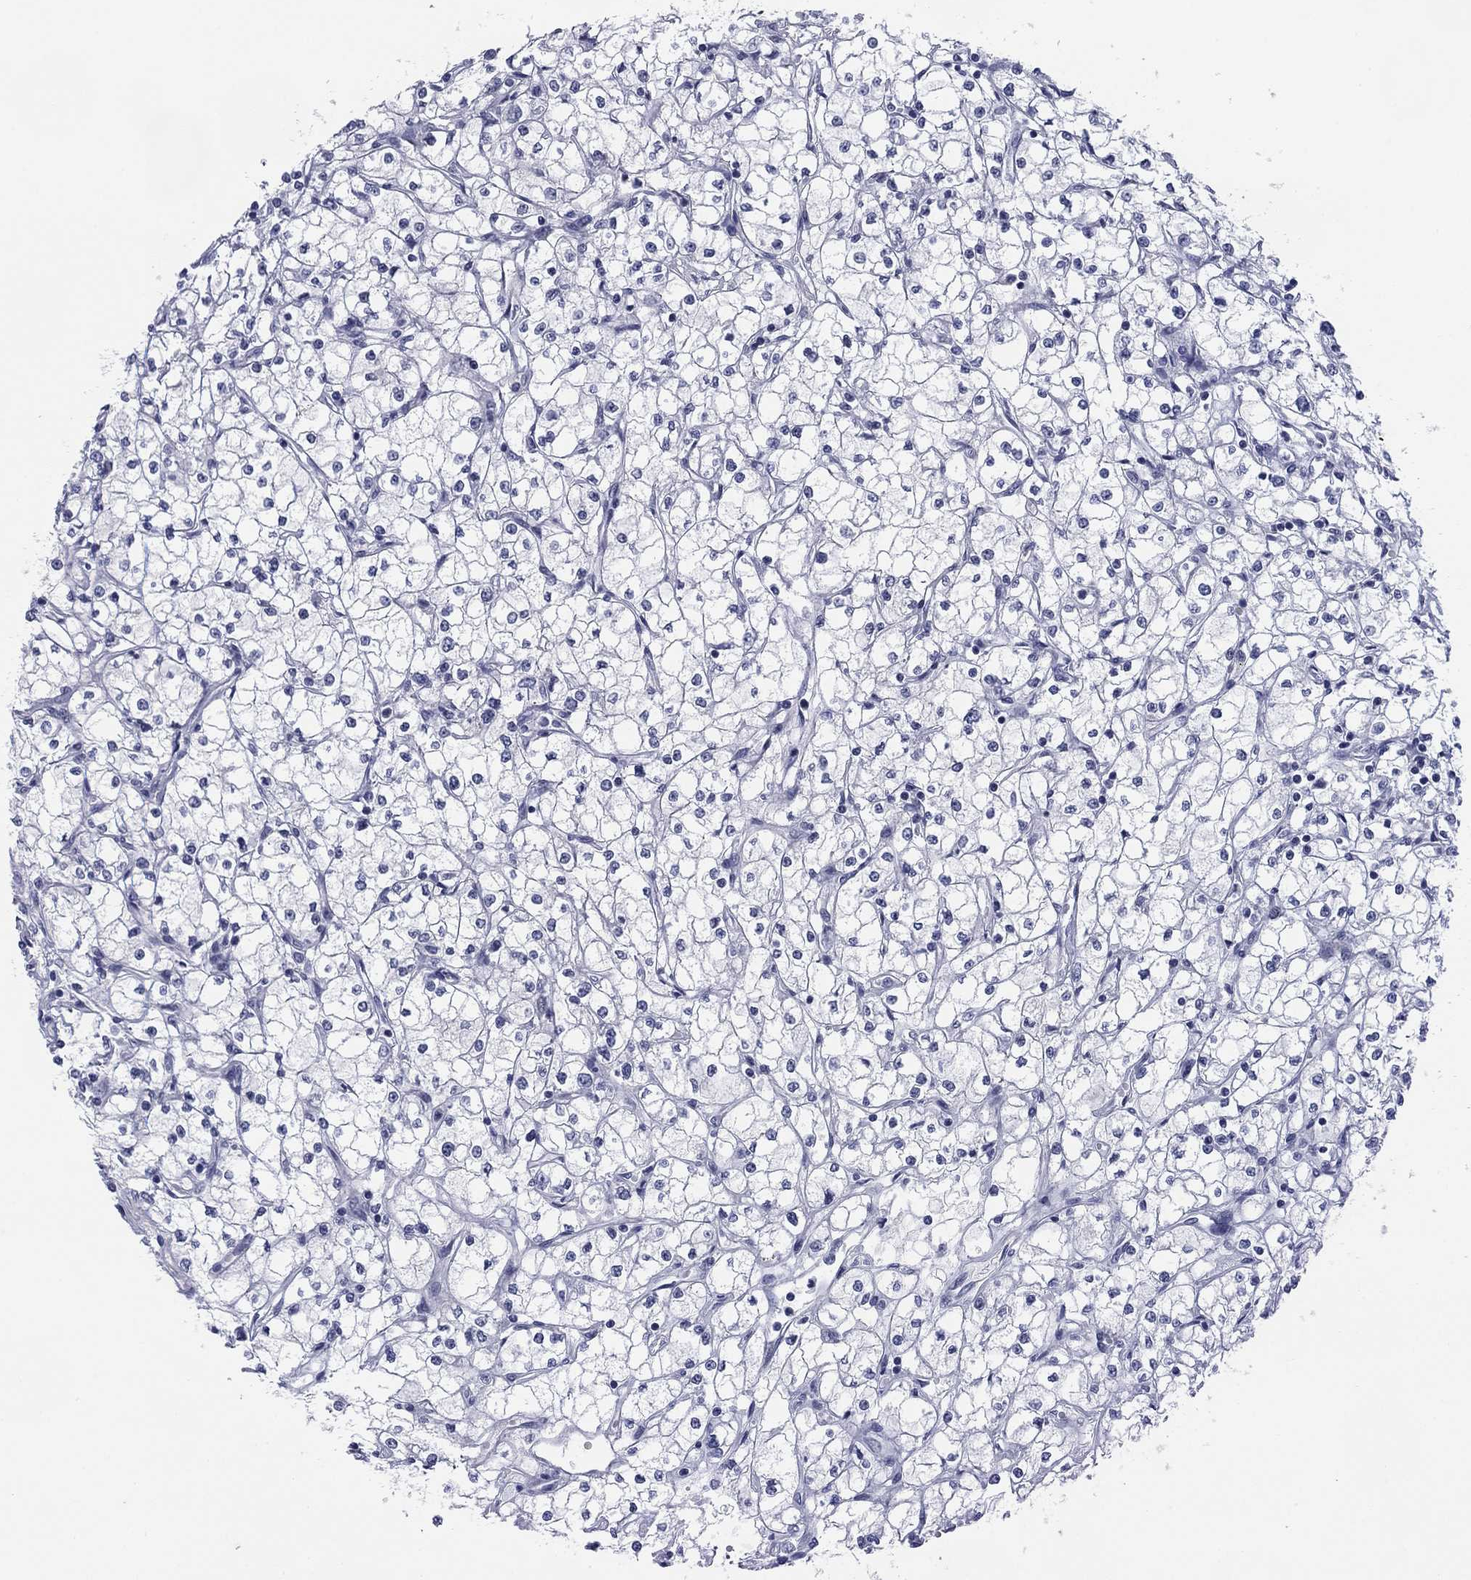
{"staining": {"intensity": "negative", "quantity": "none", "location": "none"}, "tissue": "renal cancer", "cell_type": "Tumor cells", "image_type": "cancer", "snomed": [{"axis": "morphology", "description": "Adenocarcinoma, NOS"}, {"axis": "topography", "description": "Kidney"}], "caption": "Tumor cells are negative for protein expression in human renal cancer. Brightfield microscopy of IHC stained with DAB (3,3'-diaminobenzidine) (brown) and hematoxylin (blue), captured at high magnification.", "gene": "PRPH", "patient": {"sex": "male", "age": 67}}